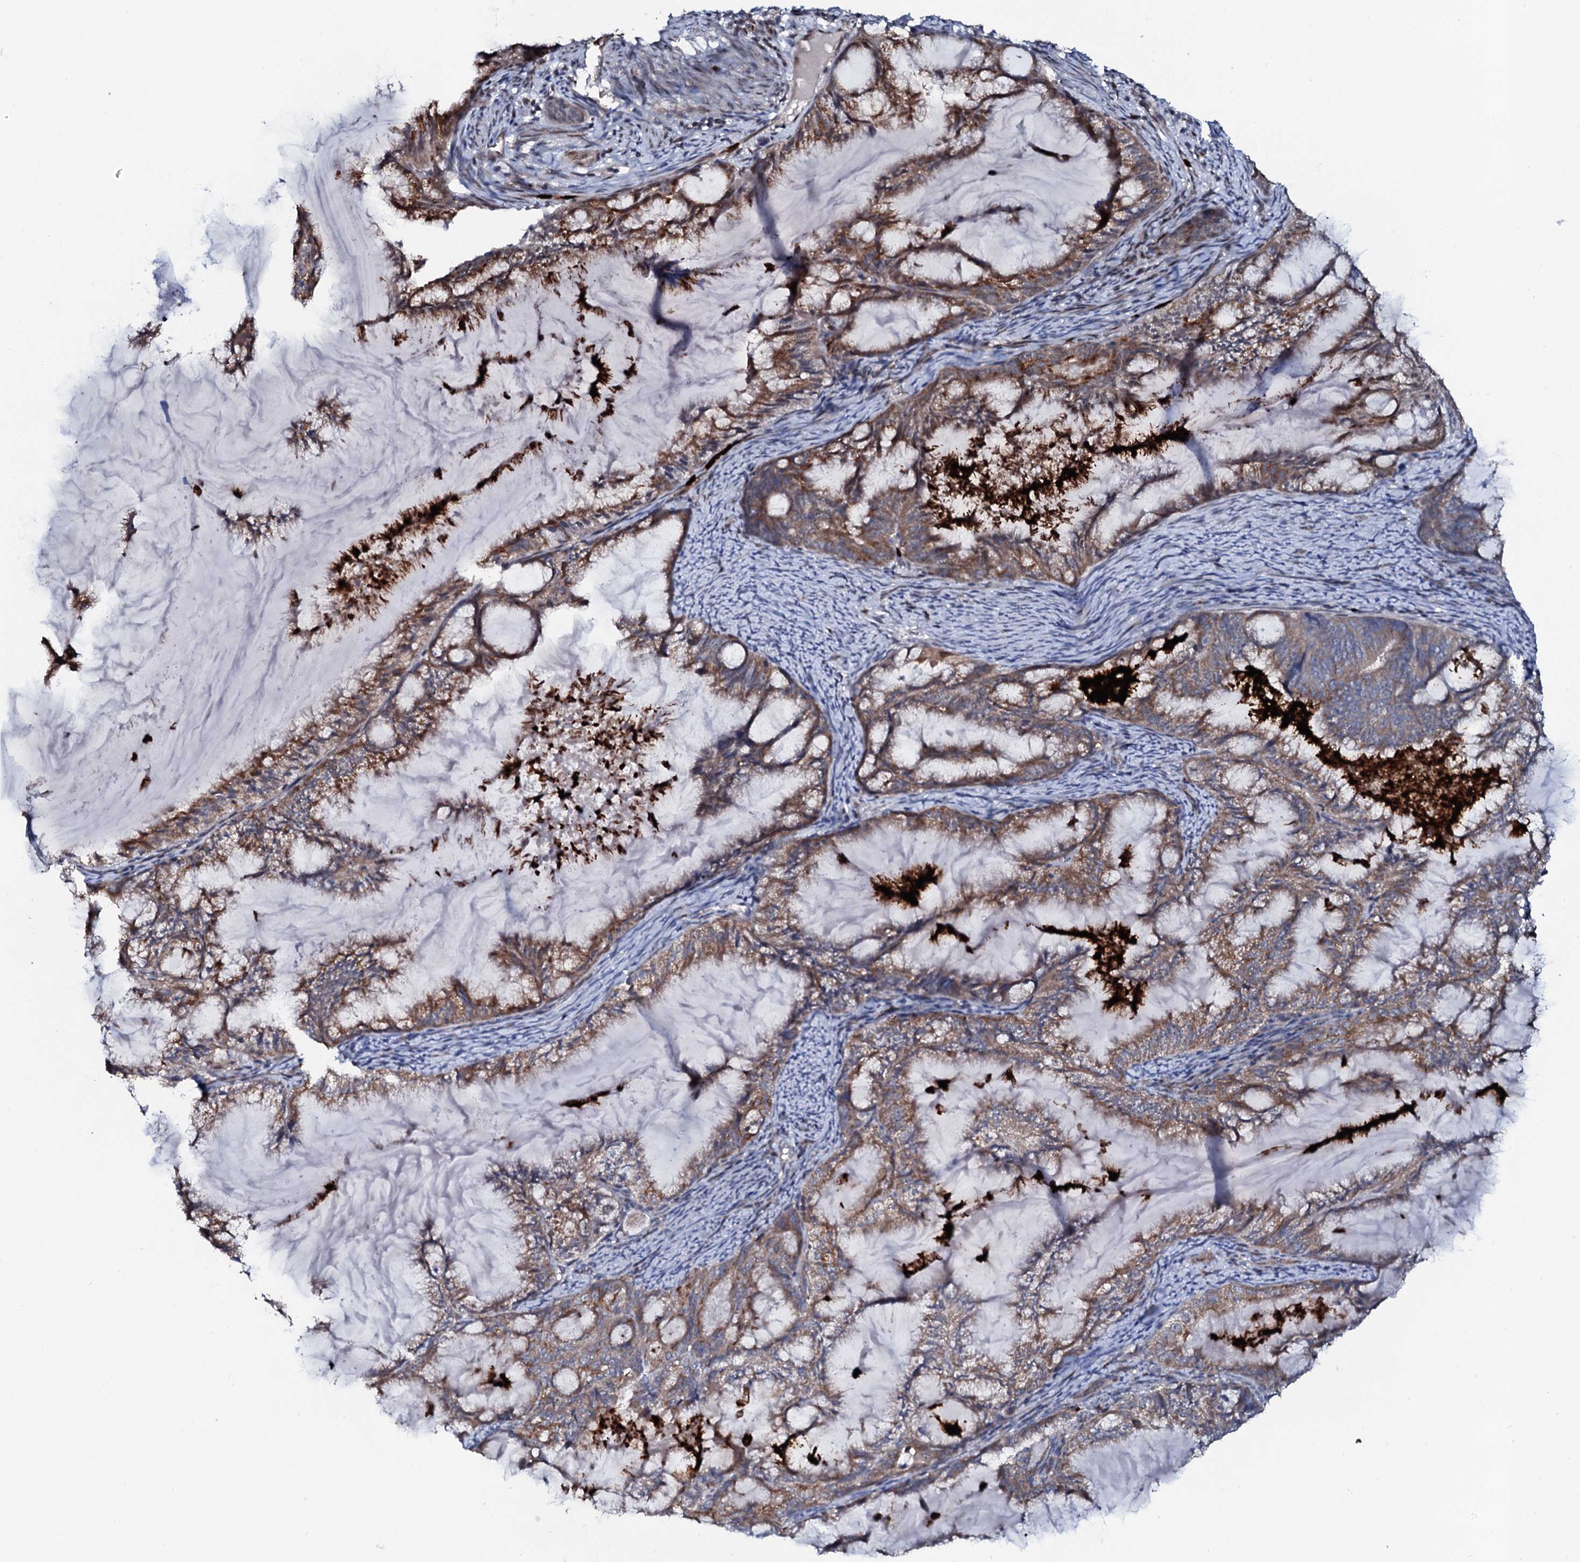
{"staining": {"intensity": "moderate", "quantity": "25%-75%", "location": "cytoplasmic/membranous"}, "tissue": "endometrial cancer", "cell_type": "Tumor cells", "image_type": "cancer", "snomed": [{"axis": "morphology", "description": "Adenocarcinoma, NOS"}, {"axis": "topography", "description": "Endometrium"}], "caption": "Immunohistochemistry histopathology image of neoplastic tissue: endometrial cancer stained using immunohistochemistry demonstrates medium levels of moderate protein expression localized specifically in the cytoplasmic/membranous of tumor cells, appearing as a cytoplasmic/membranous brown color.", "gene": "COG6", "patient": {"sex": "female", "age": 86}}